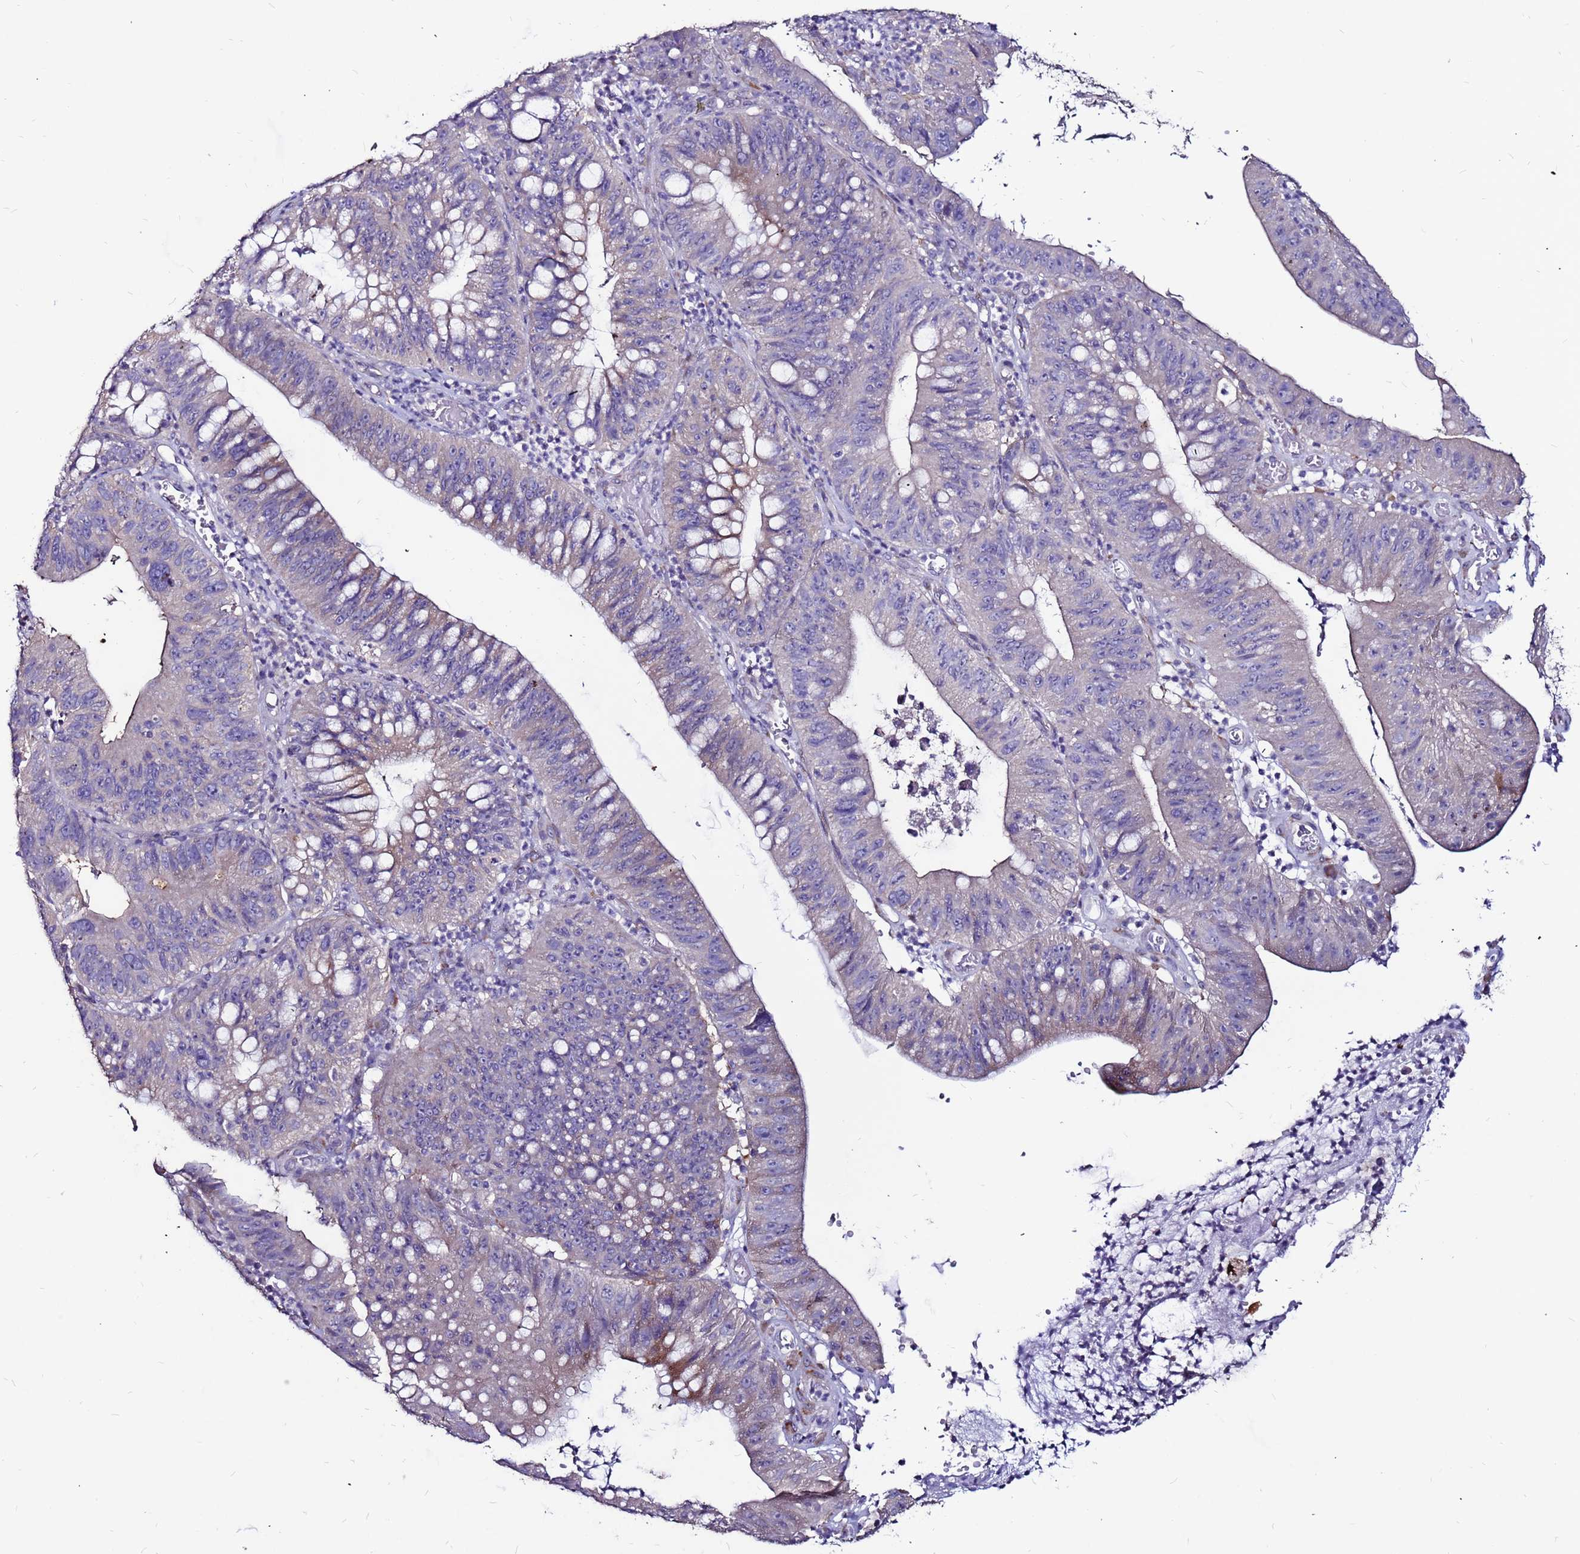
{"staining": {"intensity": "weak", "quantity": "<25%", "location": "cytoplasmic/membranous"}, "tissue": "stomach cancer", "cell_type": "Tumor cells", "image_type": "cancer", "snomed": [{"axis": "morphology", "description": "Adenocarcinoma, NOS"}, {"axis": "topography", "description": "Stomach"}], "caption": "Stomach cancer was stained to show a protein in brown. There is no significant staining in tumor cells. The staining is performed using DAB brown chromogen with nuclei counter-stained in using hematoxylin.", "gene": "SLC44A3", "patient": {"sex": "male", "age": 59}}